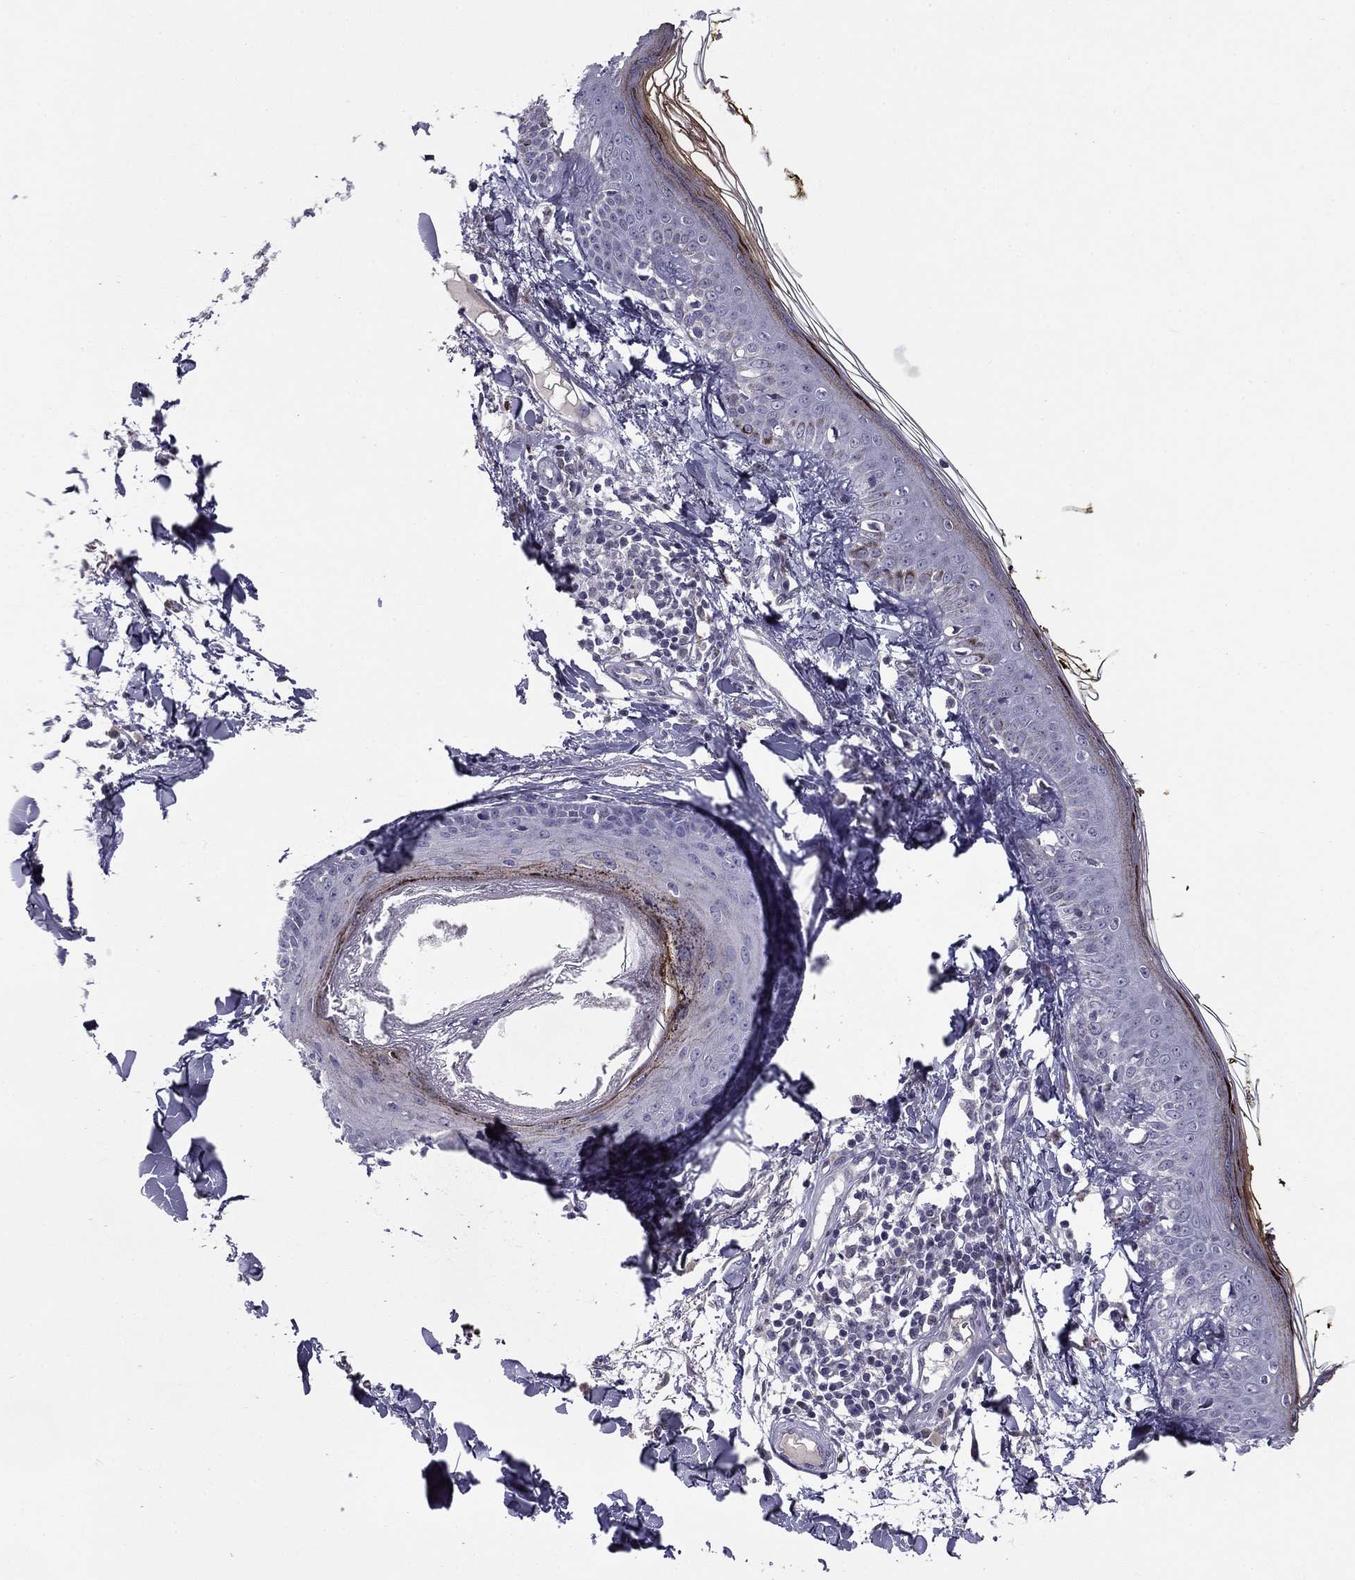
{"staining": {"intensity": "negative", "quantity": "none", "location": "none"}, "tissue": "skin", "cell_type": "Fibroblasts", "image_type": "normal", "snomed": [{"axis": "morphology", "description": "Normal tissue, NOS"}, {"axis": "topography", "description": "Skin"}], "caption": "High power microscopy image of an IHC photomicrograph of normal skin, revealing no significant positivity in fibroblasts. (Brightfield microscopy of DAB IHC at high magnification).", "gene": "HCN1", "patient": {"sex": "male", "age": 76}}